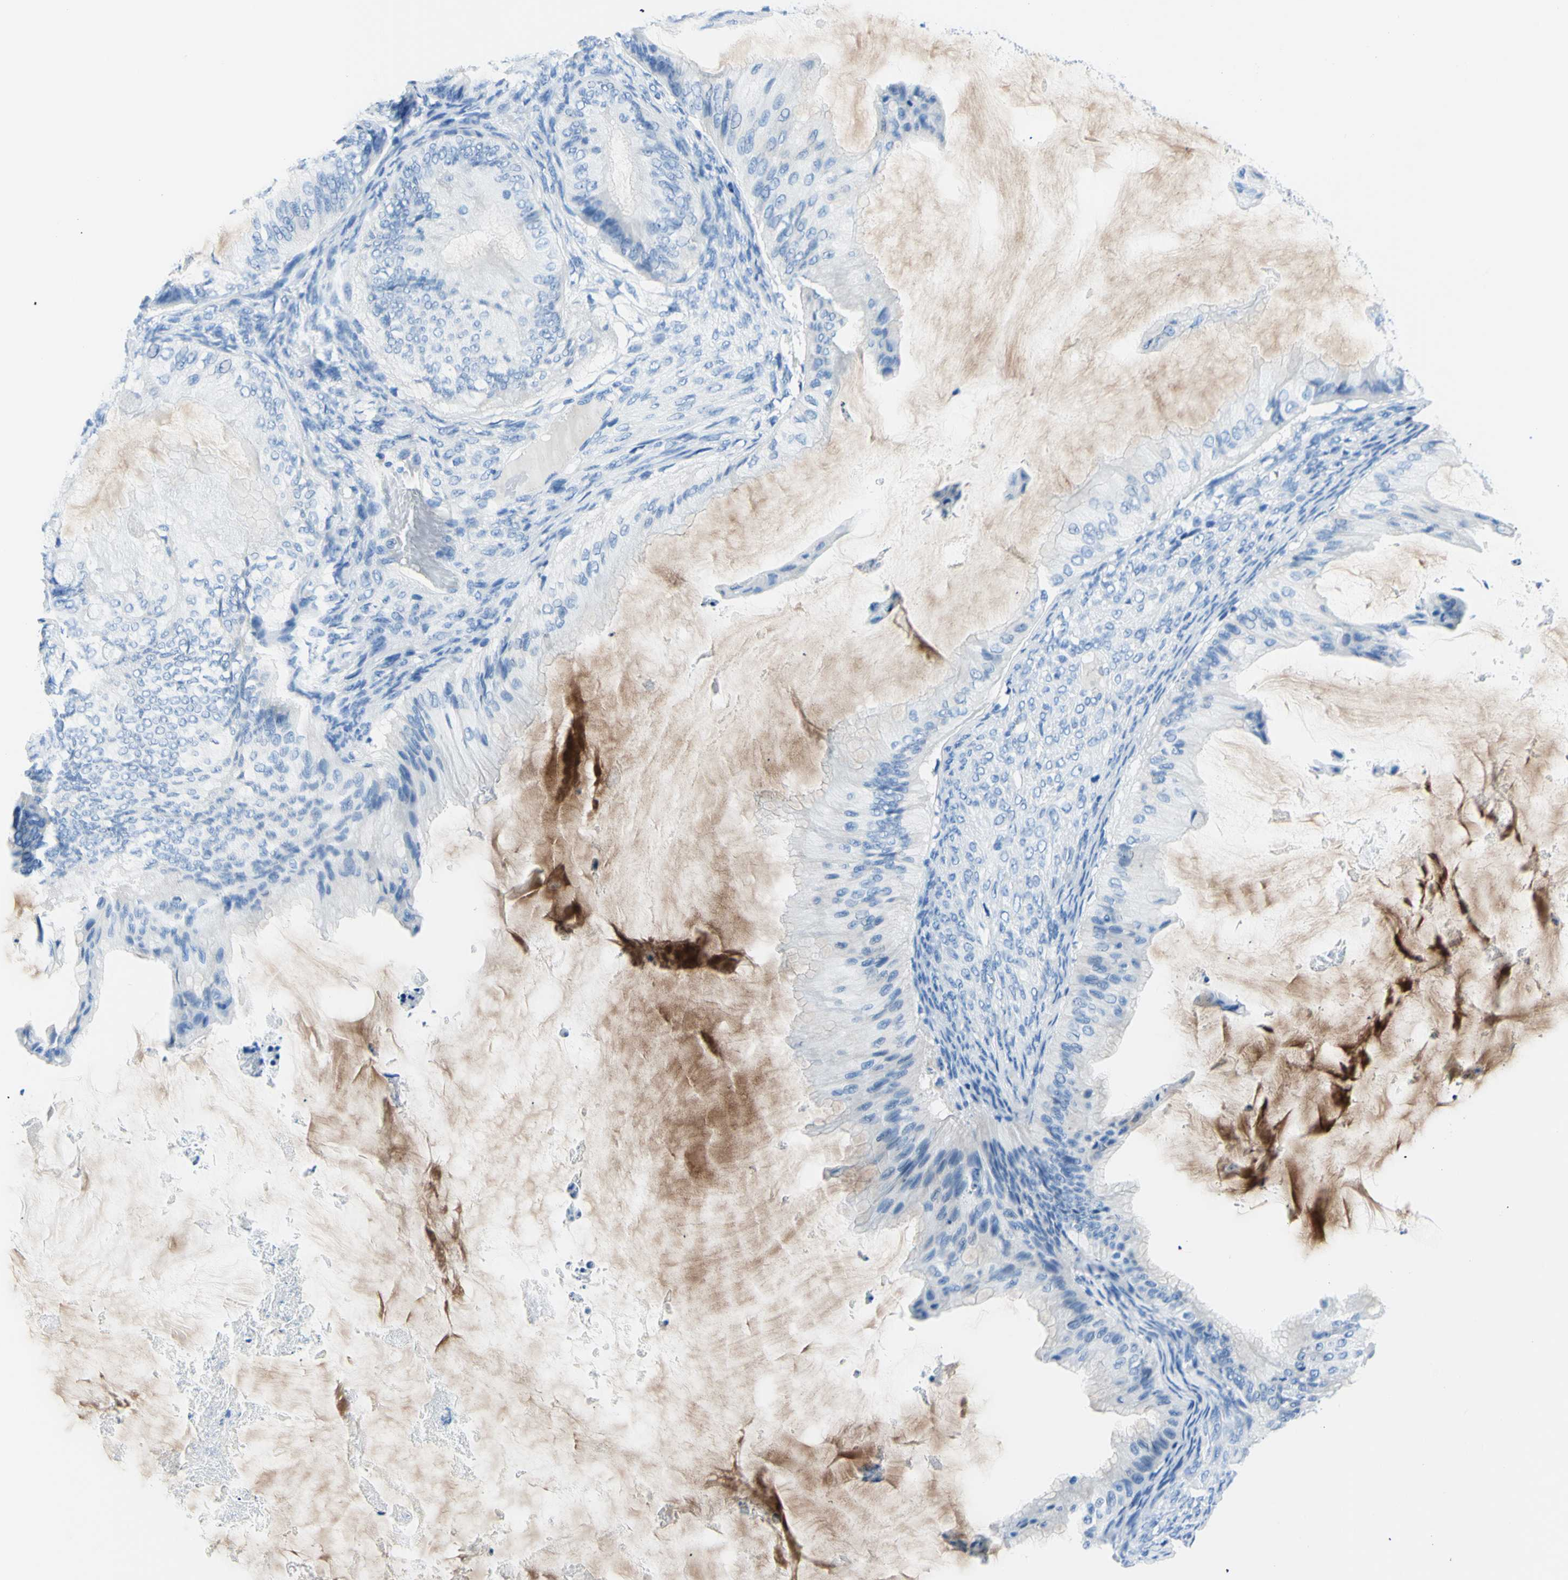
{"staining": {"intensity": "negative", "quantity": "none", "location": "none"}, "tissue": "ovarian cancer", "cell_type": "Tumor cells", "image_type": "cancer", "snomed": [{"axis": "morphology", "description": "Cystadenocarcinoma, mucinous, NOS"}, {"axis": "topography", "description": "Ovary"}], "caption": "This is an immunohistochemistry photomicrograph of human ovarian cancer (mucinous cystadenocarcinoma). There is no positivity in tumor cells.", "gene": "MYH2", "patient": {"sex": "female", "age": 61}}